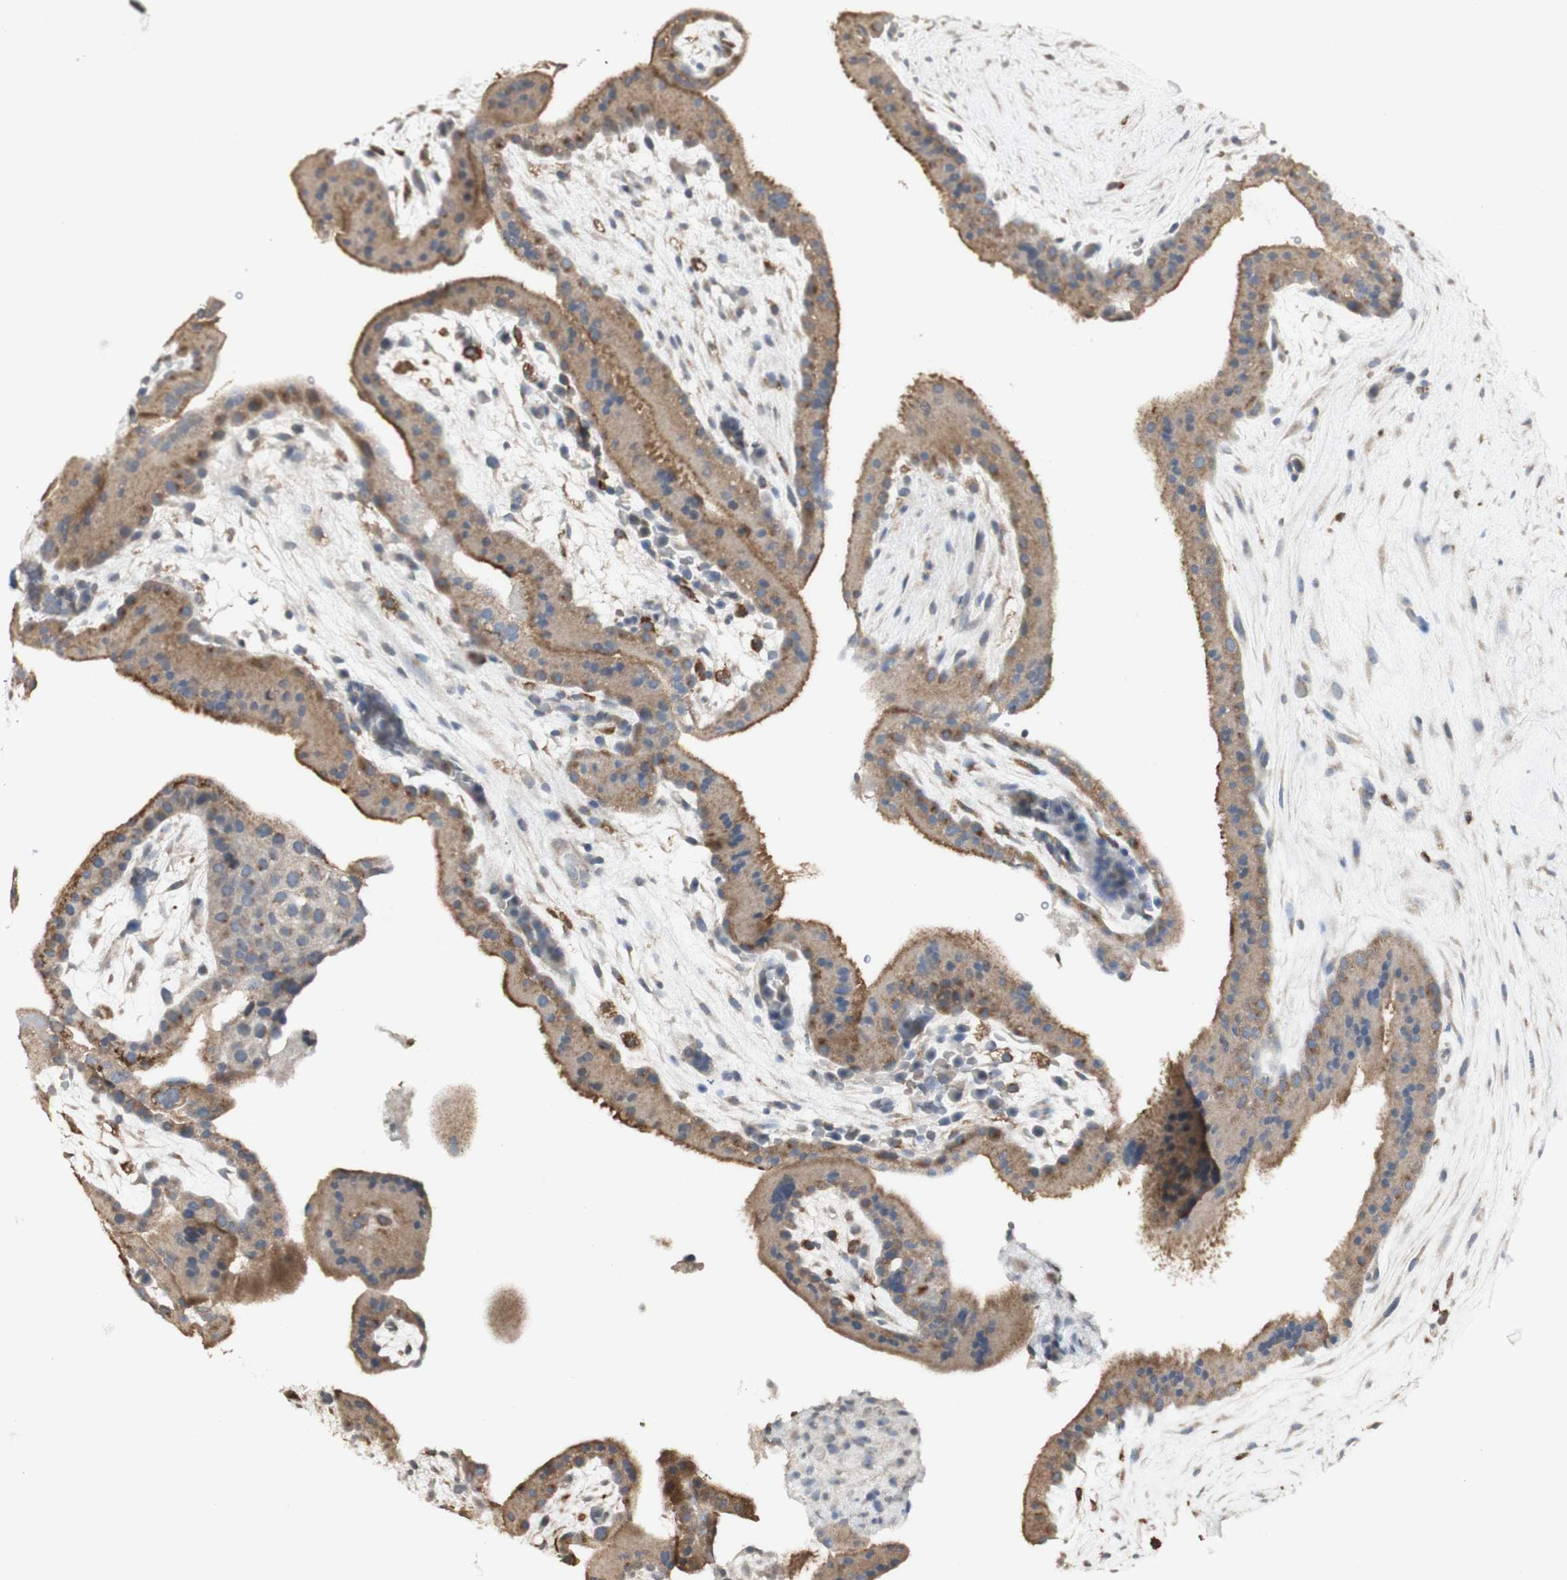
{"staining": {"intensity": "weak", "quantity": "25%-75%", "location": "cytoplasmic/membranous"}, "tissue": "placenta", "cell_type": "Decidual cells", "image_type": "normal", "snomed": [{"axis": "morphology", "description": "Normal tissue, NOS"}, {"axis": "topography", "description": "Placenta"}], "caption": "Decidual cells exhibit weak cytoplasmic/membranous staining in about 25%-75% of cells in benign placenta. (DAB (3,3'-diaminobenzidine) = brown stain, brightfield microscopy at high magnification).", "gene": "ATP6V1E1", "patient": {"sex": "female", "age": 19}}